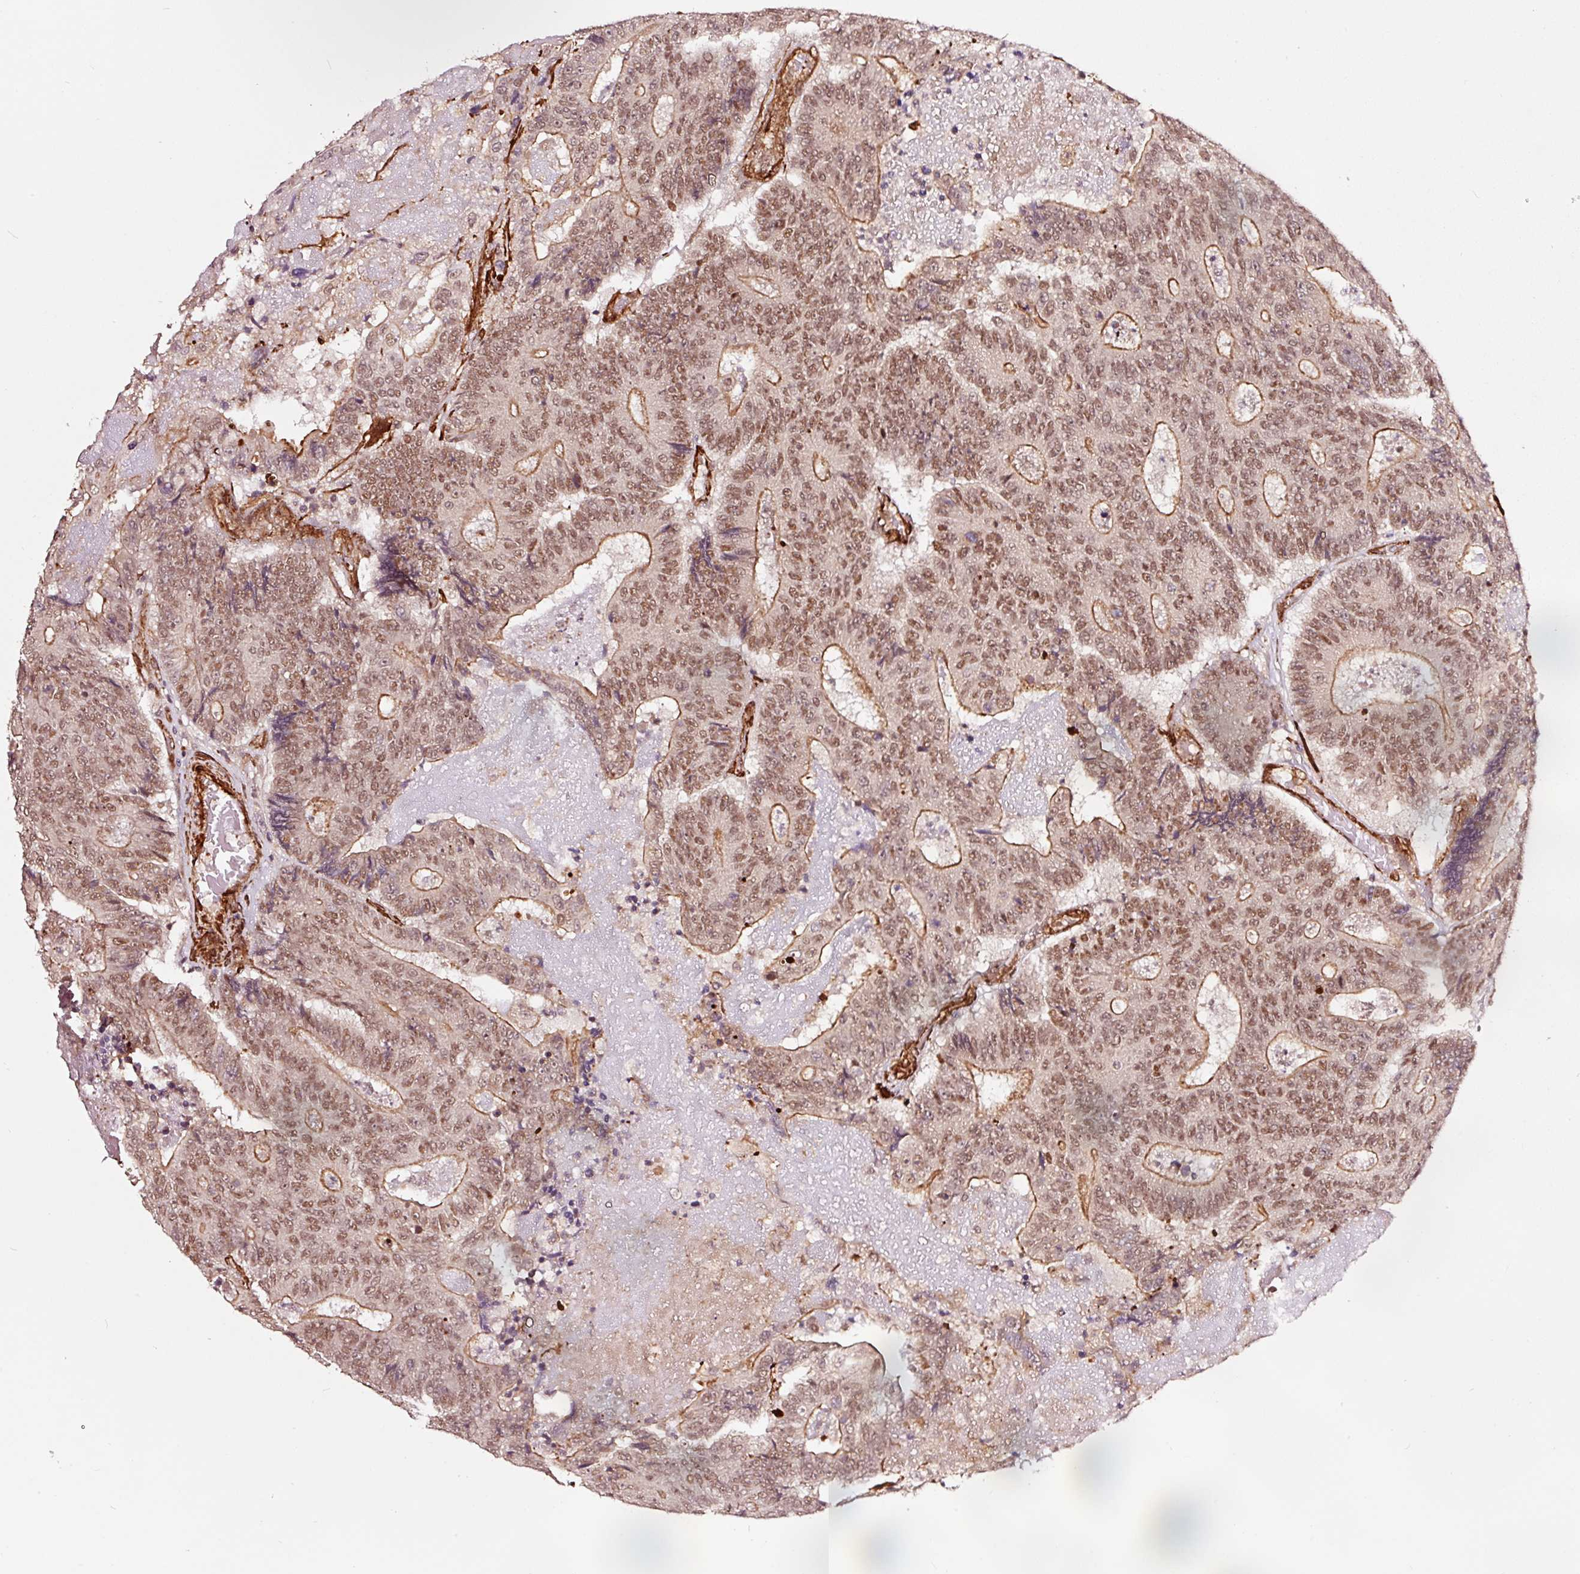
{"staining": {"intensity": "moderate", "quantity": ">75%", "location": "cytoplasmic/membranous,nuclear"}, "tissue": "colorectal cancer", "cell_type": "Tumor cells", "image_type": "cancer", "snomed": [{"axis": "morphology", "description": "Adenocarcinoma, NOS"}, {"axis": "topography", "description": "Colon"}], "caption": "Immunohistochemical staining of human colorectal adenocarcinoma demonstrates medium levels of moderate cytoplasmic/membranous and nuclear protein positivity in approximately >75% of tumor cells. (IHC, brightfield microscopy, high magnification).", "gene": "TPM1", "patient": {"sex": "male", "age": 83}}